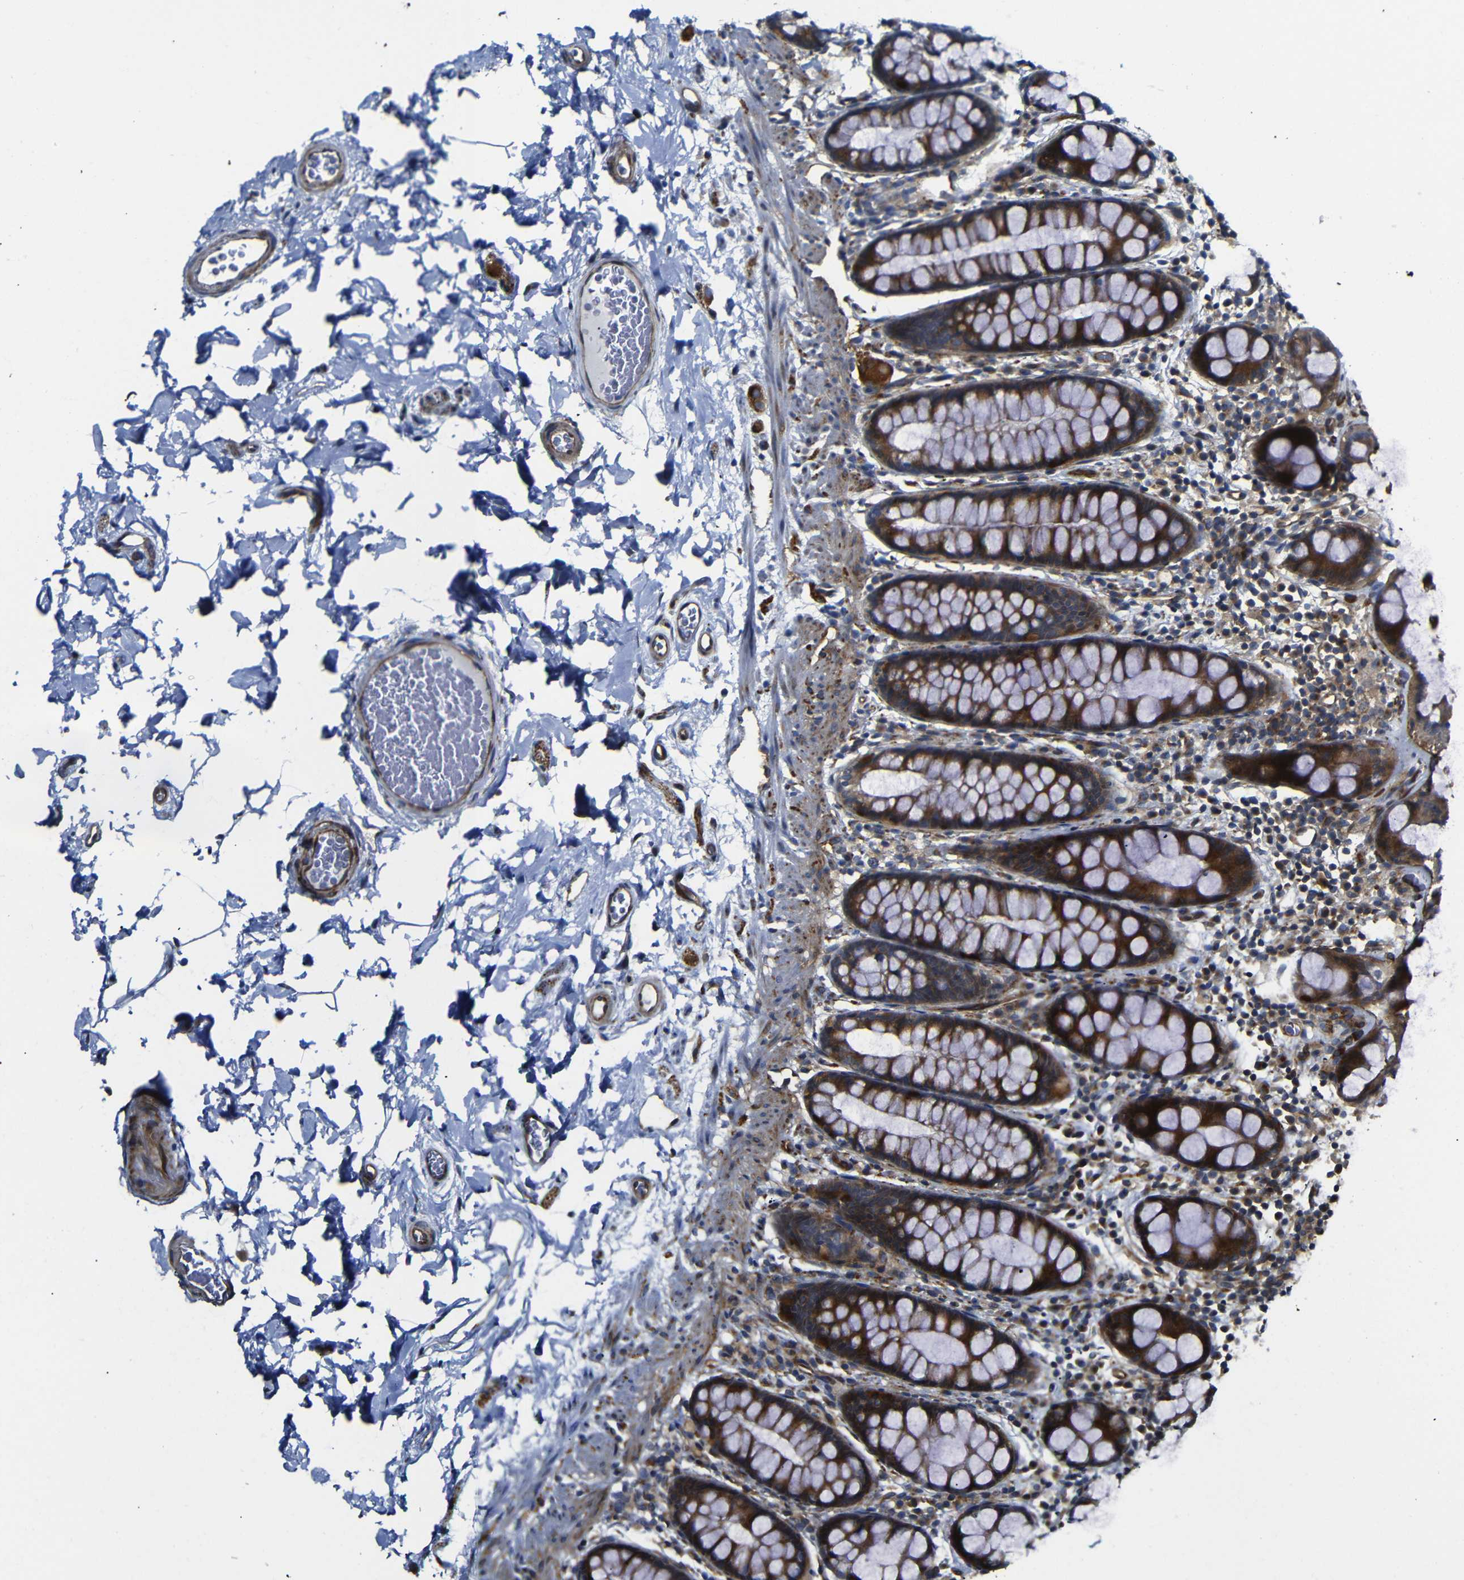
{"staining": {"intensity": "moderate", "quantity": ">75%", "location": "cytoplasmic/membranous"}, "tissue": "colon", "cell_type": "Endothelial cells", "image_type": "normal", "snomed": [{"axis": "morphology", "description": "Normal tissue, NOS"}, {"axis": "topography", "description": "Colon"}], "caption": "Immunohistochemical staining of normal colon exhibits >75% levels of moderate cytoplasmic/membranous protein positivity in about >75% of endothelial cells. (Stains: DAB in brown, nuclei in blue, Microscopy: brightfield microscopy at high magnification).", "gene": "PARP14", "patient": {"sex": "female", "age": 80}}